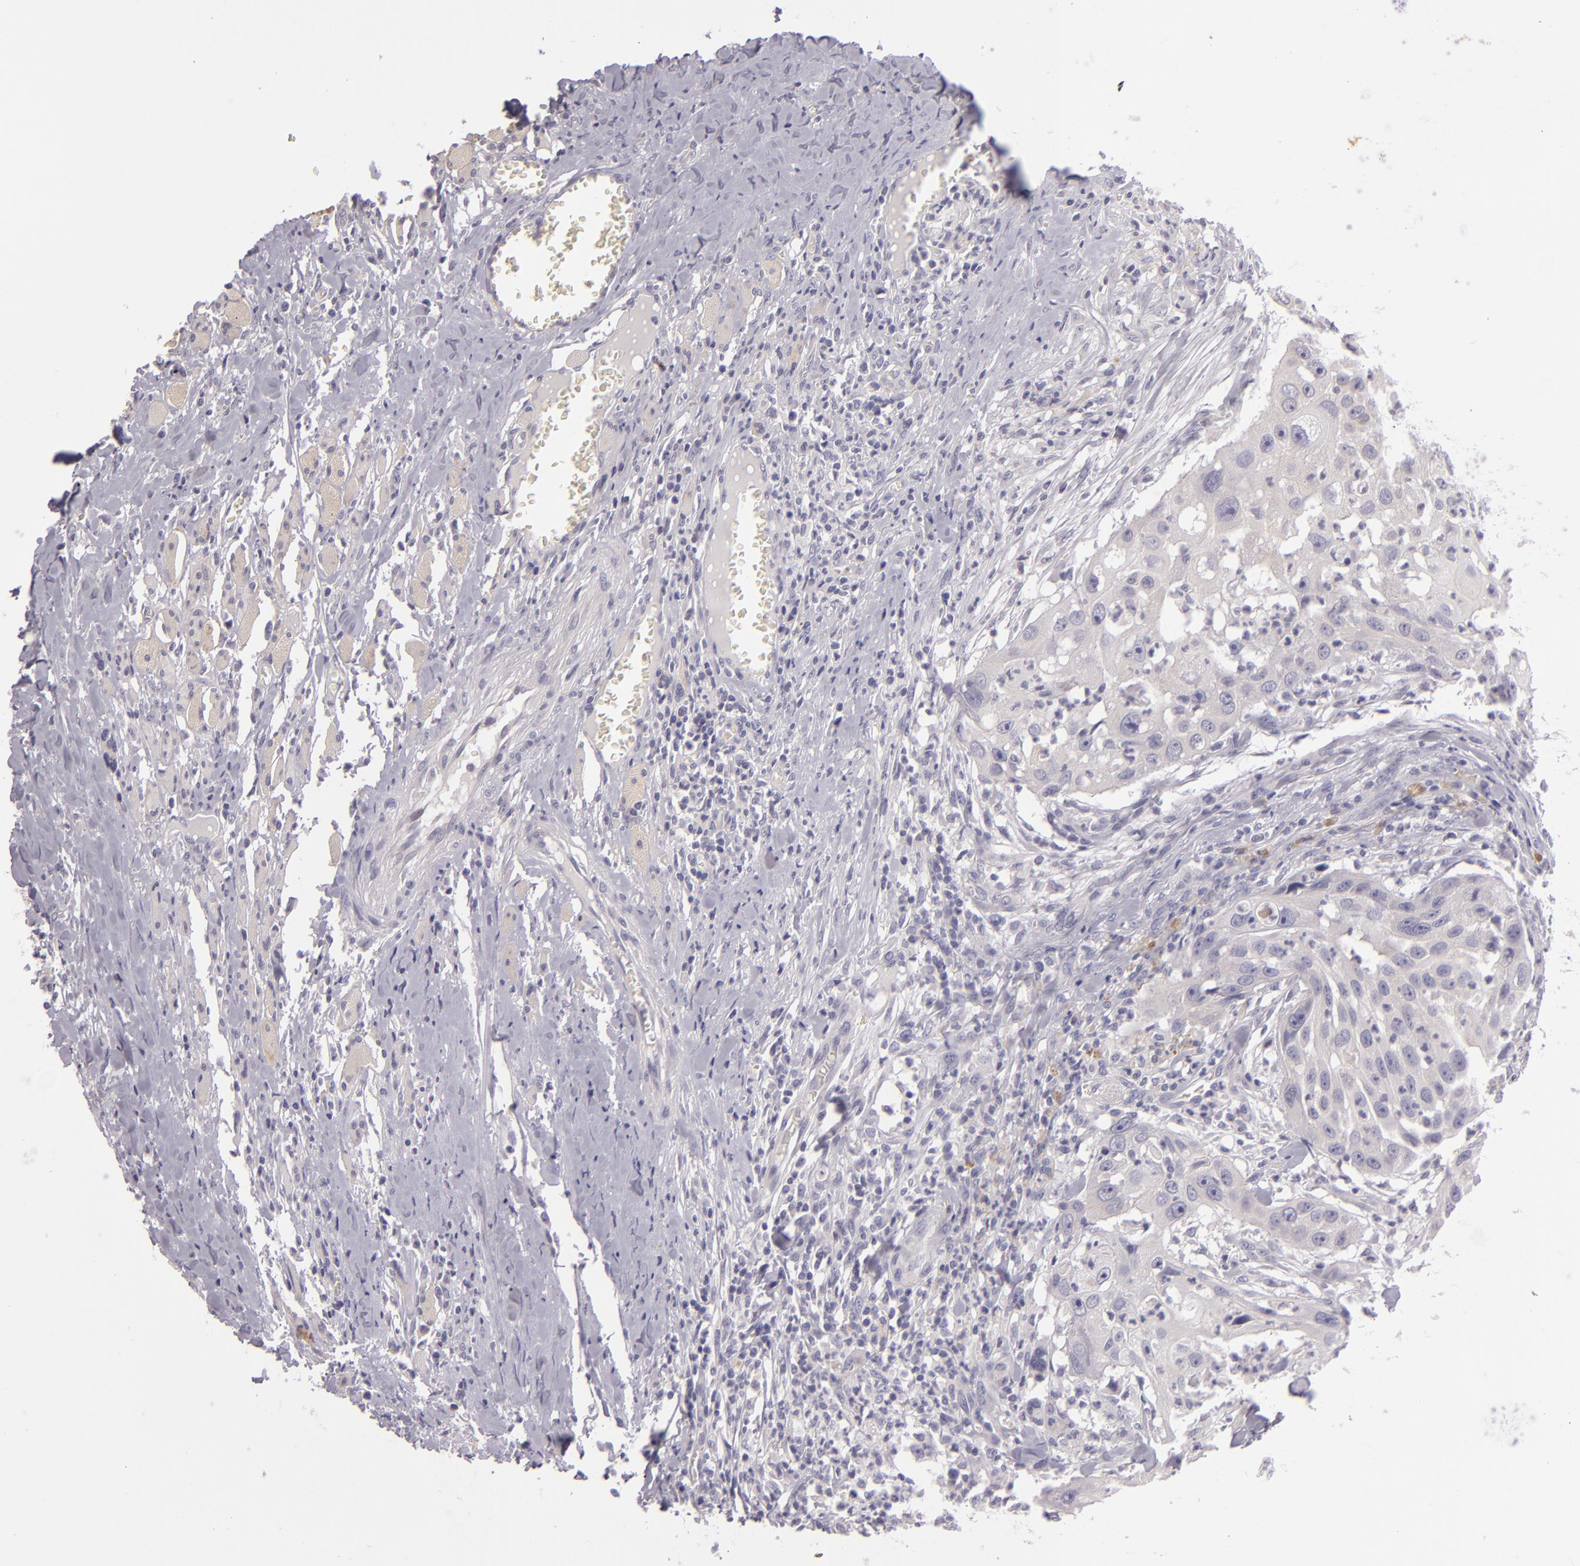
{"staining": {"intensity": "negative", "quantity": "none", "location": "none"}, "tissue": "head and neck cancer", "cell_type": "Tumor cells", "image_type": "cancer", "snomed": [{"axis": "morphology", "description": "Squamous cell carcinoma, NOS"}, {"axis": "topography", "description": "Head-Neck"}], "caption": "High magnification brightfield microscopy of head and neck squamous cell carcinoma stained with DAB (3,3'-diaminobenzidine) (brown) and counterstained with hematoxylin (blue): tumor cells show no significant staining. The staining is performed using DAB brown chromogen with nuclei counter-stained in using hematoxylin.", "gene": "EGFL6", "patient": {"sex": "male", "age": 64}}